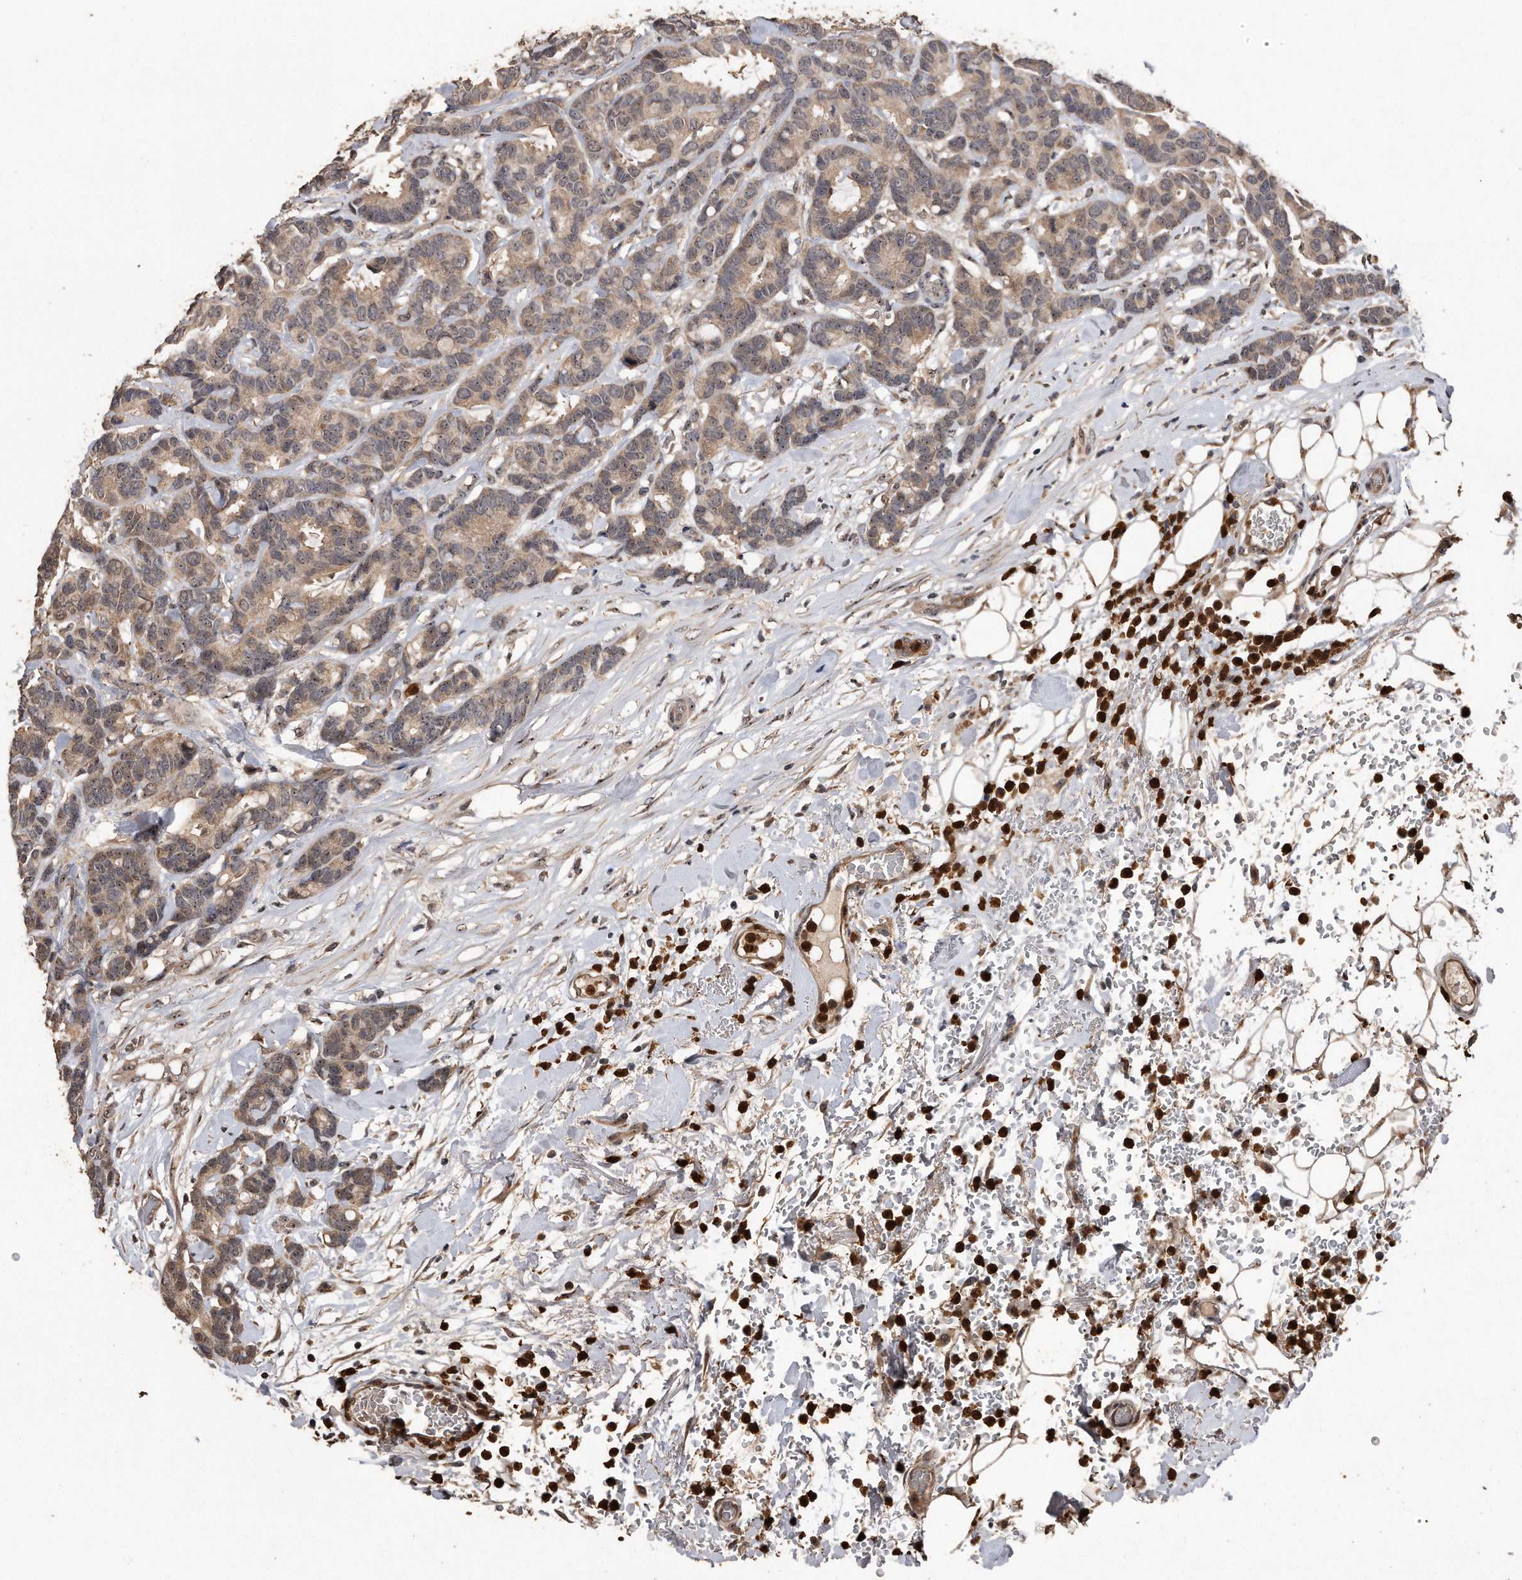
{"staining": {"intensity": "weak", "quantity": ">75%", "location": "cytoplasmic/membranous,nuclear"}, "tissue": "breast cancer", "cell_type": "Tumor cells", "image_type": "cancer", "snomed": [{"axis": "morphology", "description": "Duct carcinoma"}, {"axis": "topography", "description": "Breast"}], "caption": "This photomicrograph displays breast infiltrating ductal carcinoma stained with immunohistochemistry to label a protein in brown. The cytoplasmic/membranous and nuclear of tumor cells show weak positivity for the protein. Nuclei are counter-stained blue.", "gene": "PELO", "patient": {"sex": "female", "age": 87}}